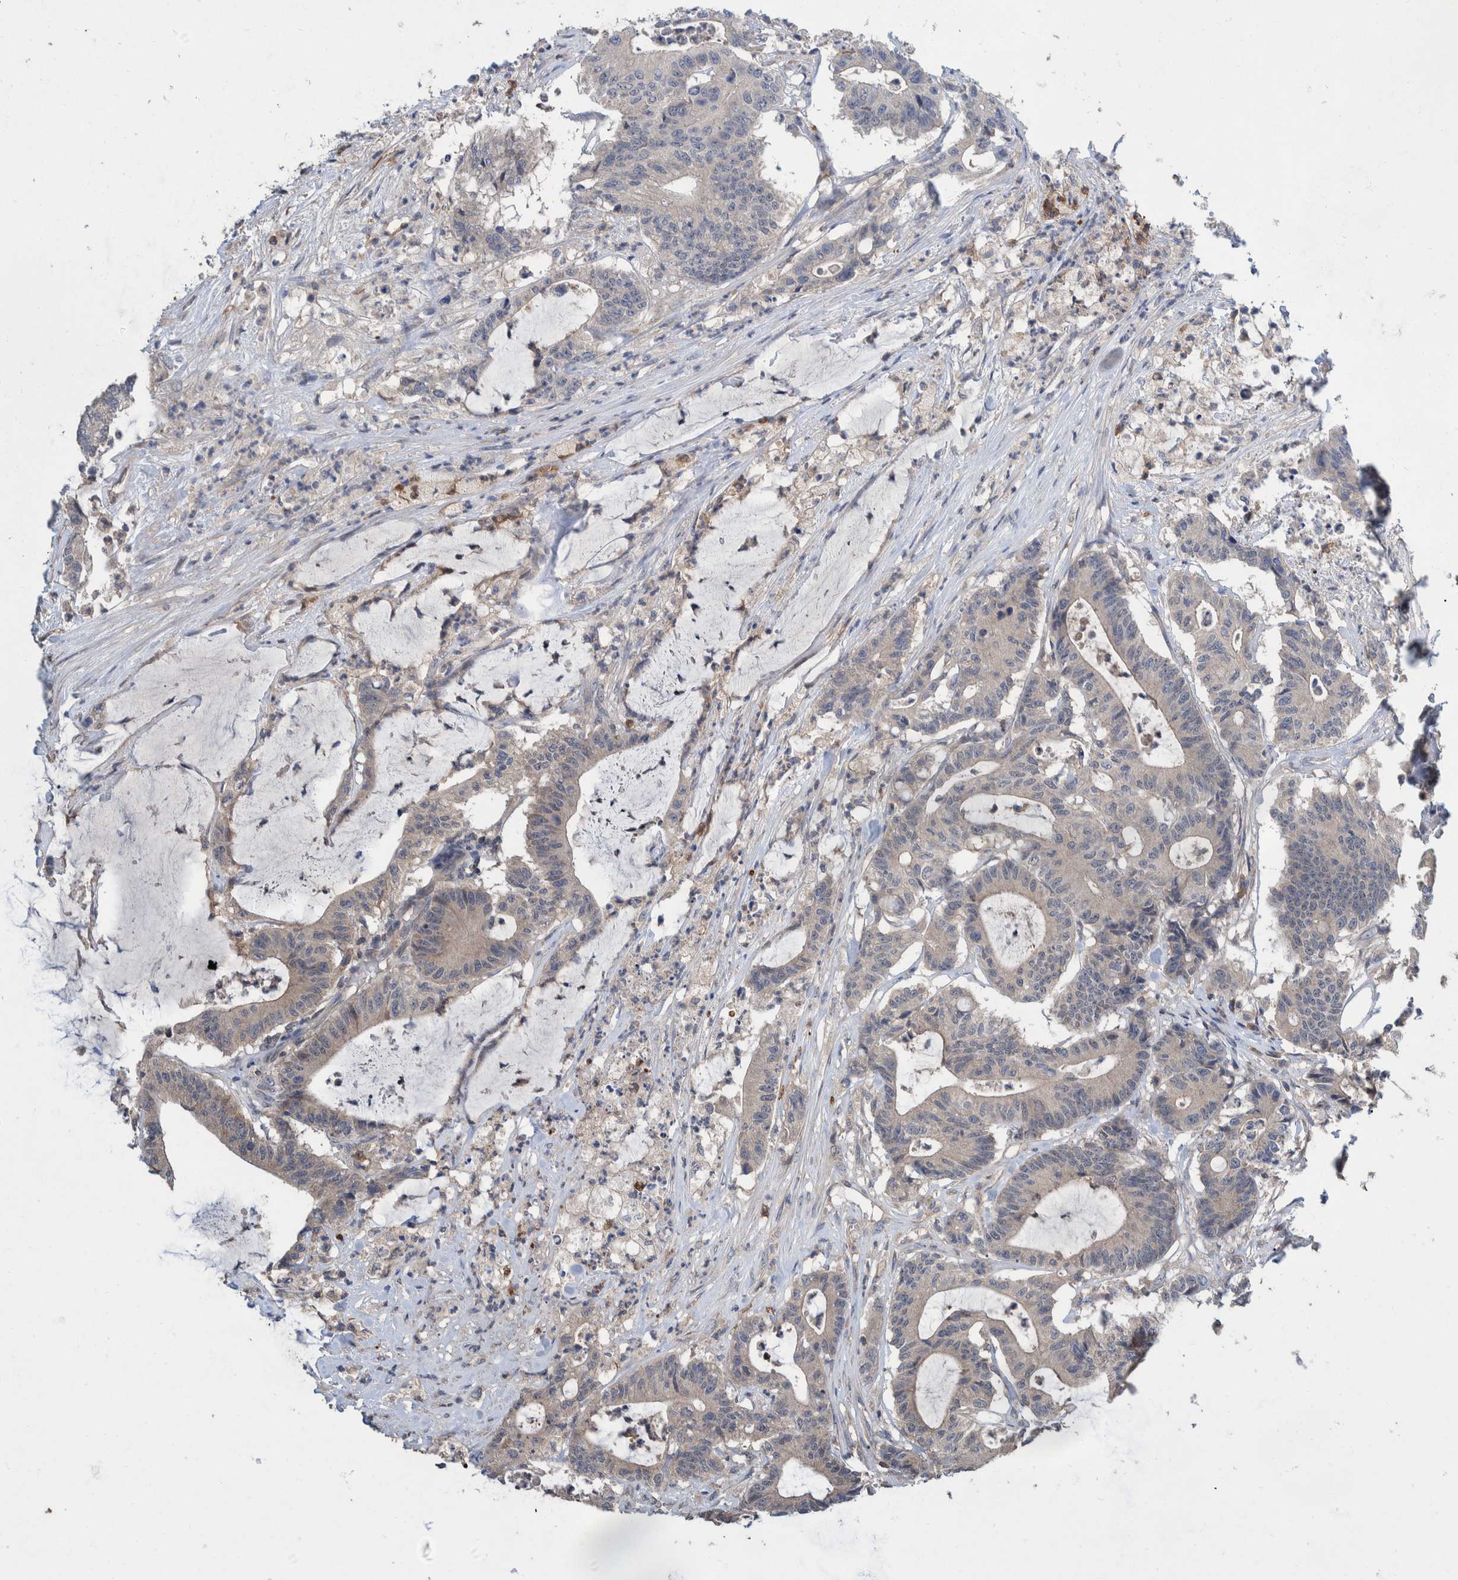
{"staining": {"intensity": "weak", "quantity": "<25%", "location": "cytoplasmic/membranous"}, "tissue": "colorectal cancer", "cell_type": "Tumor cells", "image_type": "cancer", "snomed": [{"axis": "morphology", "description": "Adenocarcinoma, NOS"}, {"axis": "topography", "description": "Colon"}], "caption": "High power microscopy photomicrograph of an IHC histopathology image of colorectal adenocarcinoma, revealing no significant expression in tumor cells.", "gene": "PLPBP", "patient": {"sex": "female", "age": 84}}